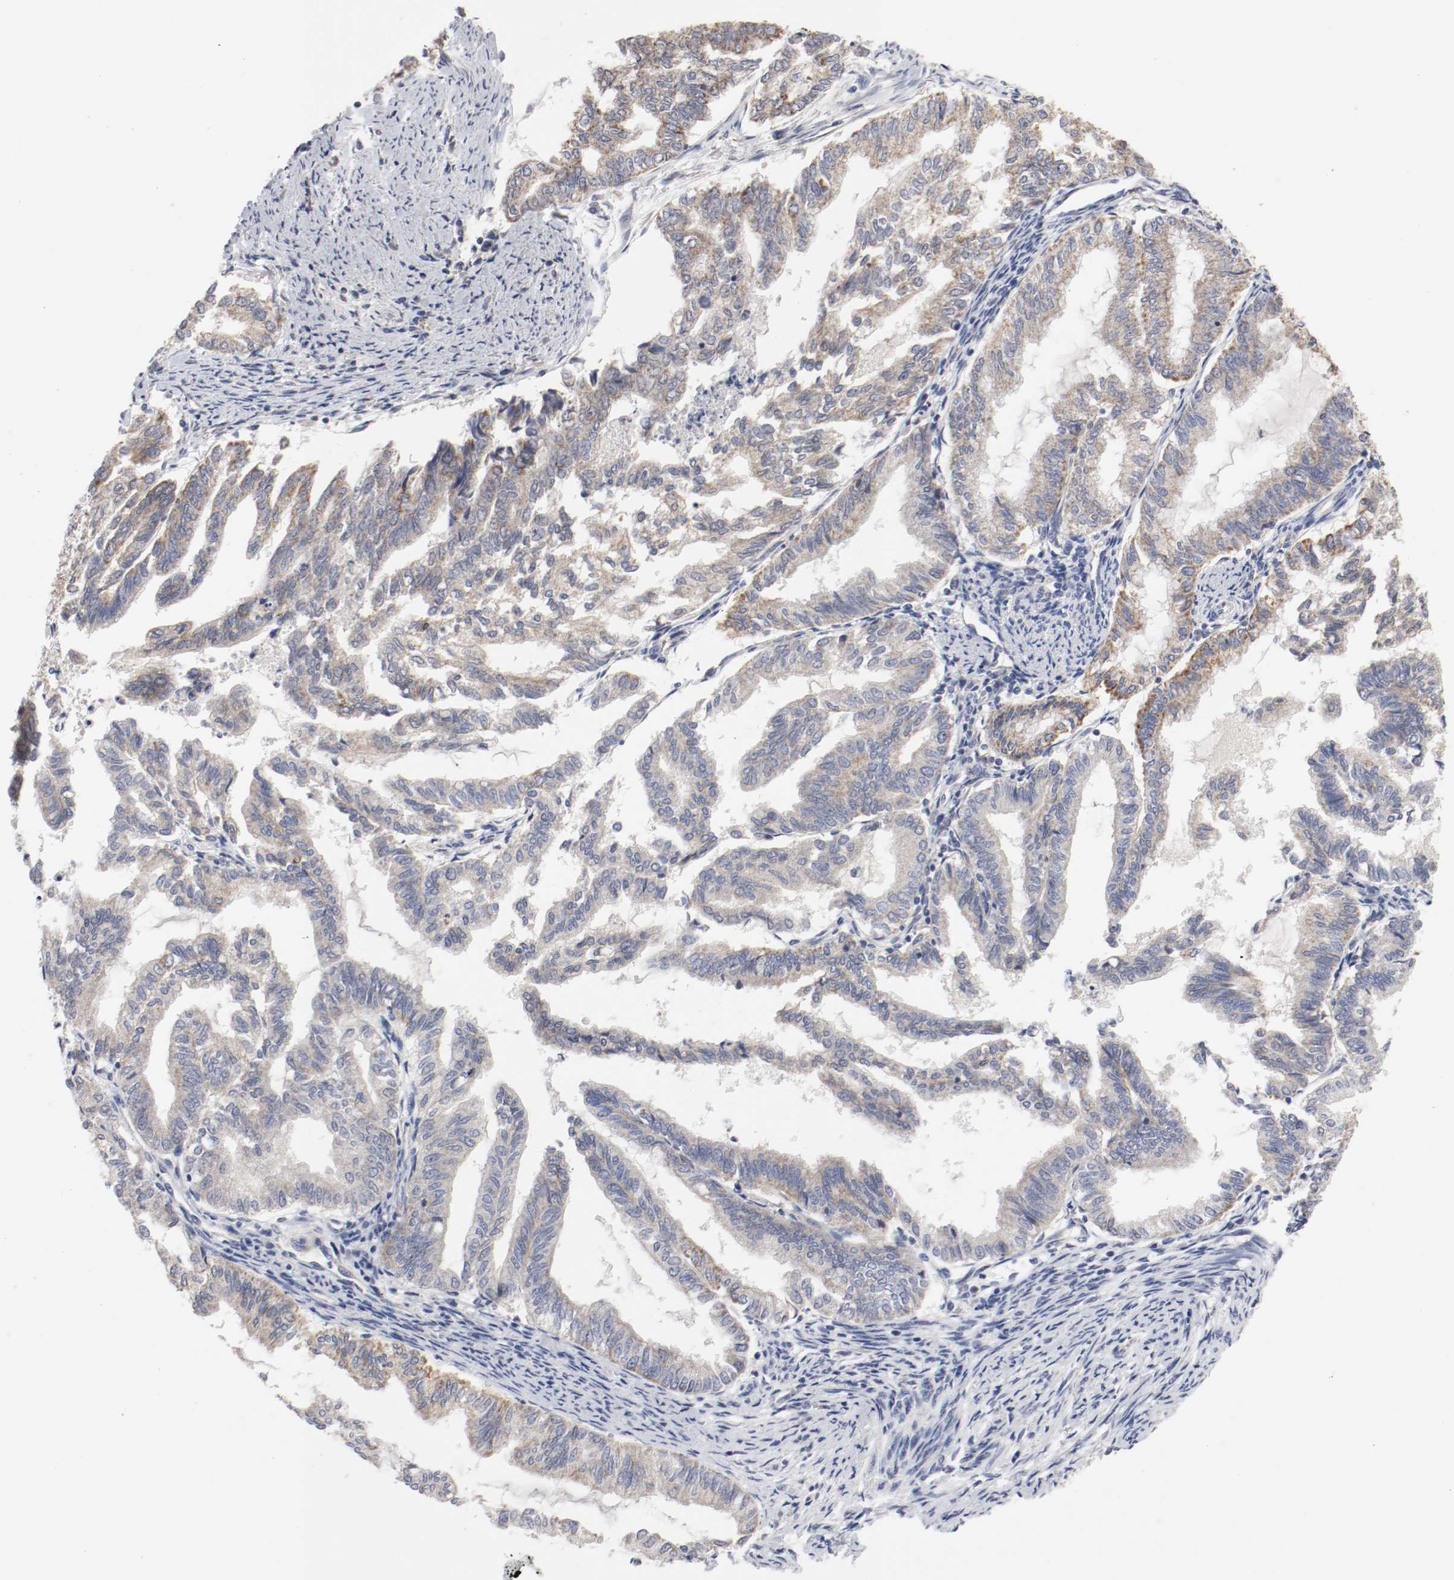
{"staining": {"intensity": "strong", "quantity": ">75%", "location": "cytoplasmic/membranous"}, "tissue": "endometrial cancer", "cell_type": "Tumor cells", "image_type": "cancer", "snomed": [{"axis": "morphology", "description": "Adenocarcinoma, NOS"}, {"axis": "topography", "description": "Endometrium"}], "caption": "Protein staining shows strong cytoplasmic/membranous expression in approximately >75% of tumor cells in endometrial cancer (adenocarcinoma).", "gene": "AFG3L2", "patient": {"sex": "female", "age": 79}}